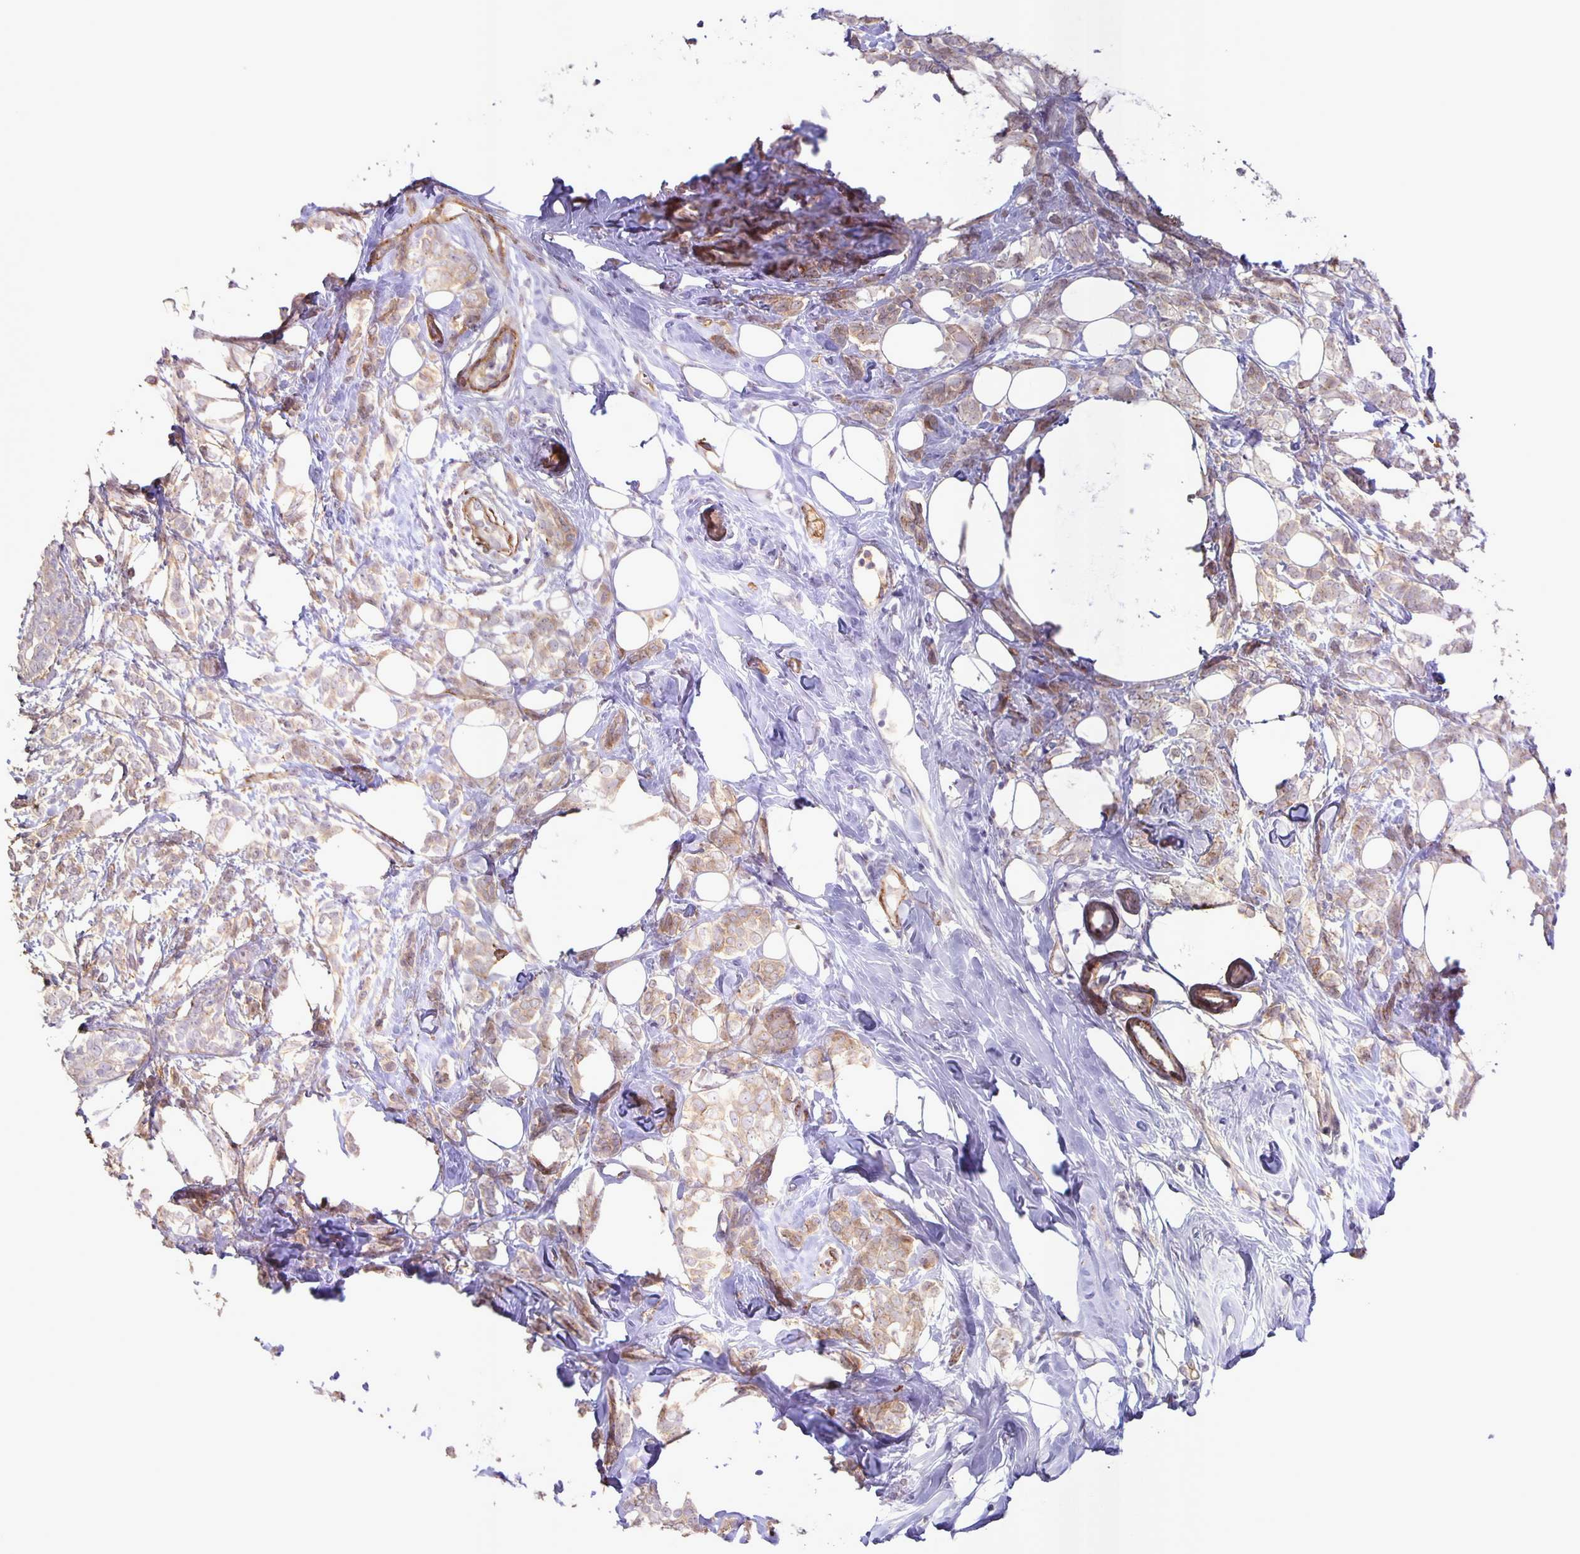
{"staining": {"intensity": "weak", "quantity": "25%-75%", "location": "cytoplasmic/membranous"}, "tissue": "breast cancer", "cell_type": "Tumor cells", "image_type": "cancer", "snomed": [{"axis": "morphology", "description": "Lobular carcinoma"}, {"axis": "topography", "description": "Breast"}], "caption": "Immunohistochemical staining of lobular carcinoma (breast) reveals weak cytoplasmic/membranous protein positivity in about 25%-75% of tumor cells.", "gene": "SRCIN1", "patient": {"sex": "female", "age": 49}}